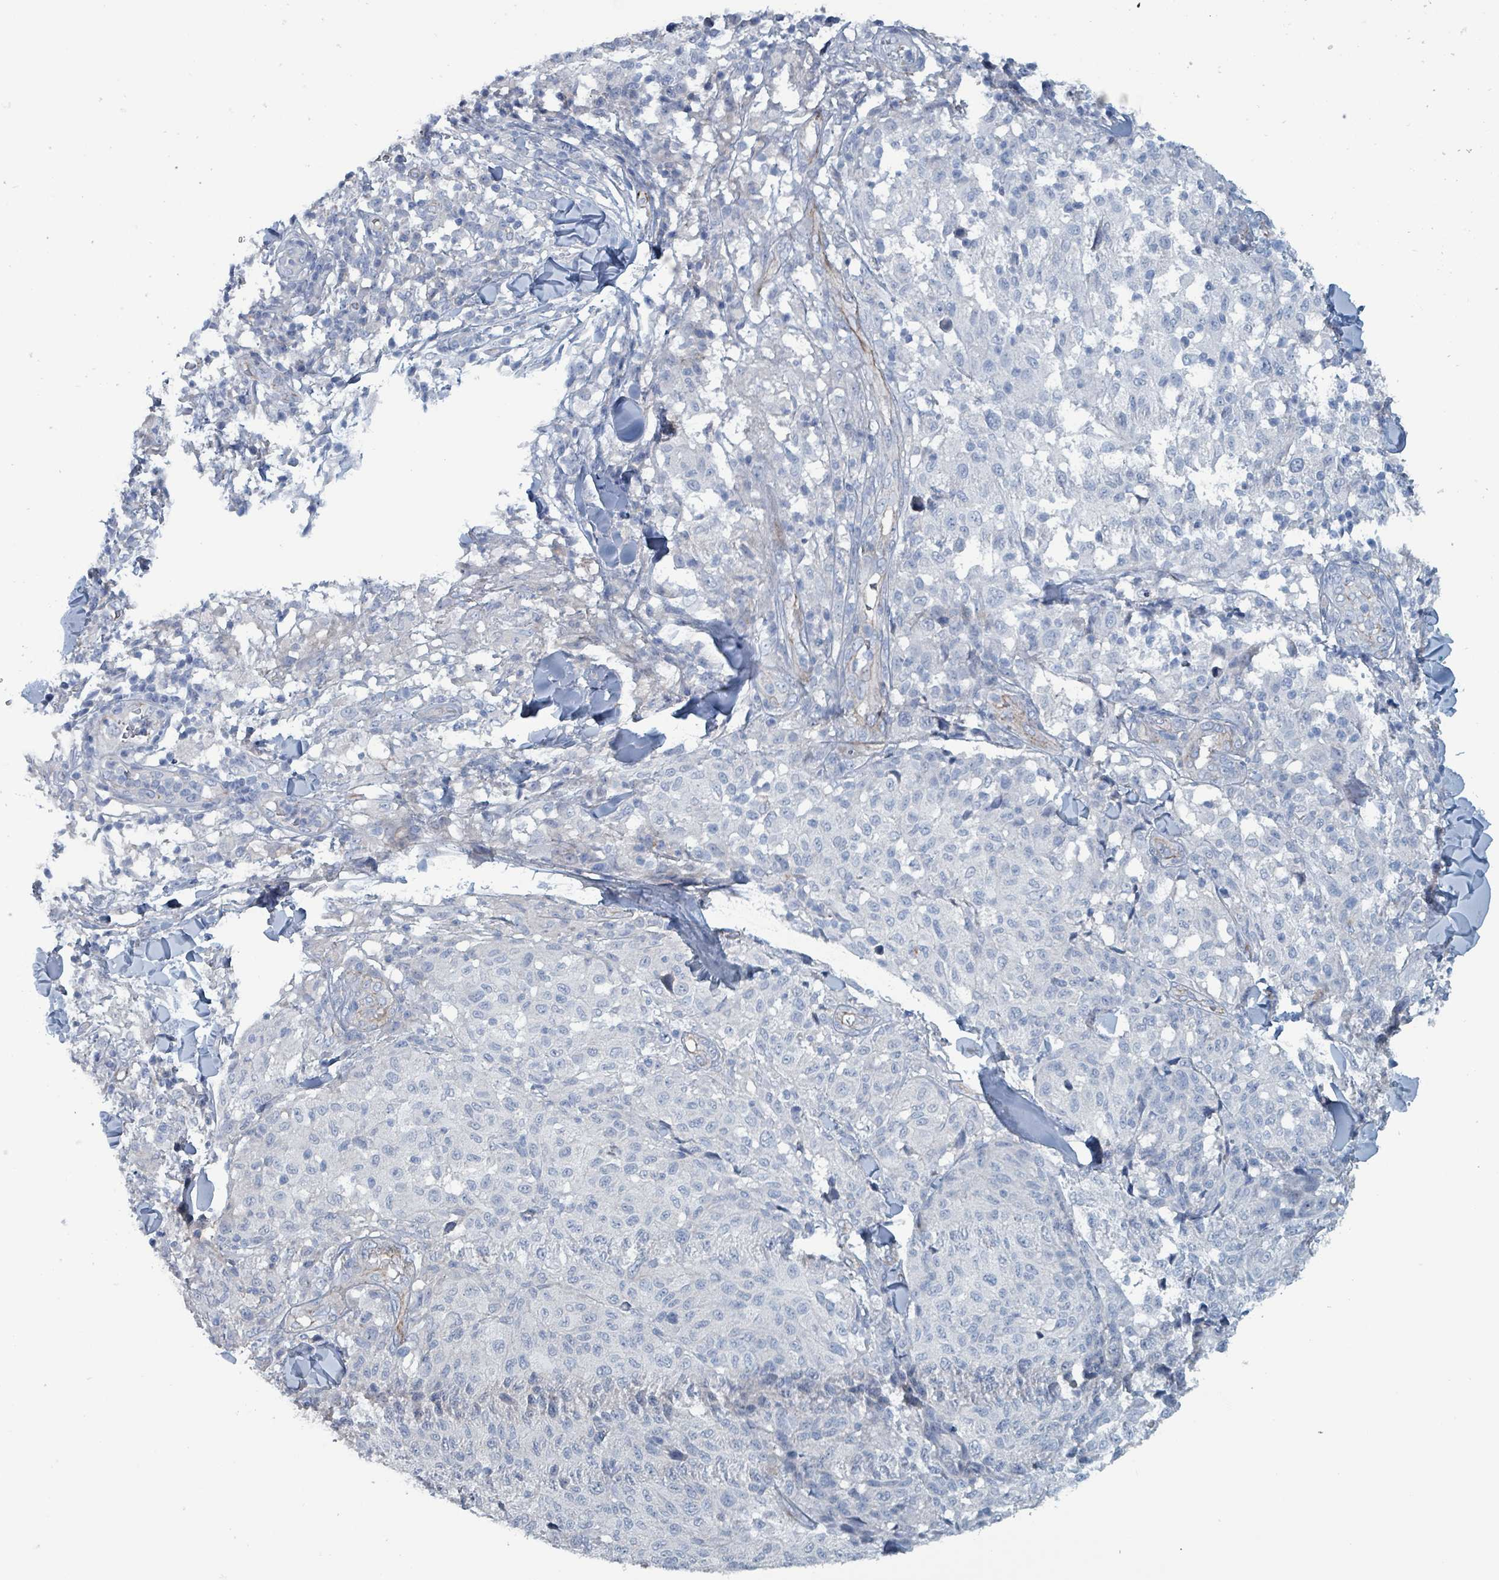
{"staining": {"intensity": "negative", "quantity": "none", "location": "none"}, "tissue": "melanoma", "cell_type": "Tumor cells", "image_type": "cancer", "snomed": [{"axis": "morphology", "description": "Malignant melanoma, NOS"}, {"axis": "topography", "description": "Skin"}], "caption": "Photomicrograph shows no significant protein expression in tumor cells of melanoma.", "gene": "TAAR5", "patient": {"sex": "male", "age": 66}}